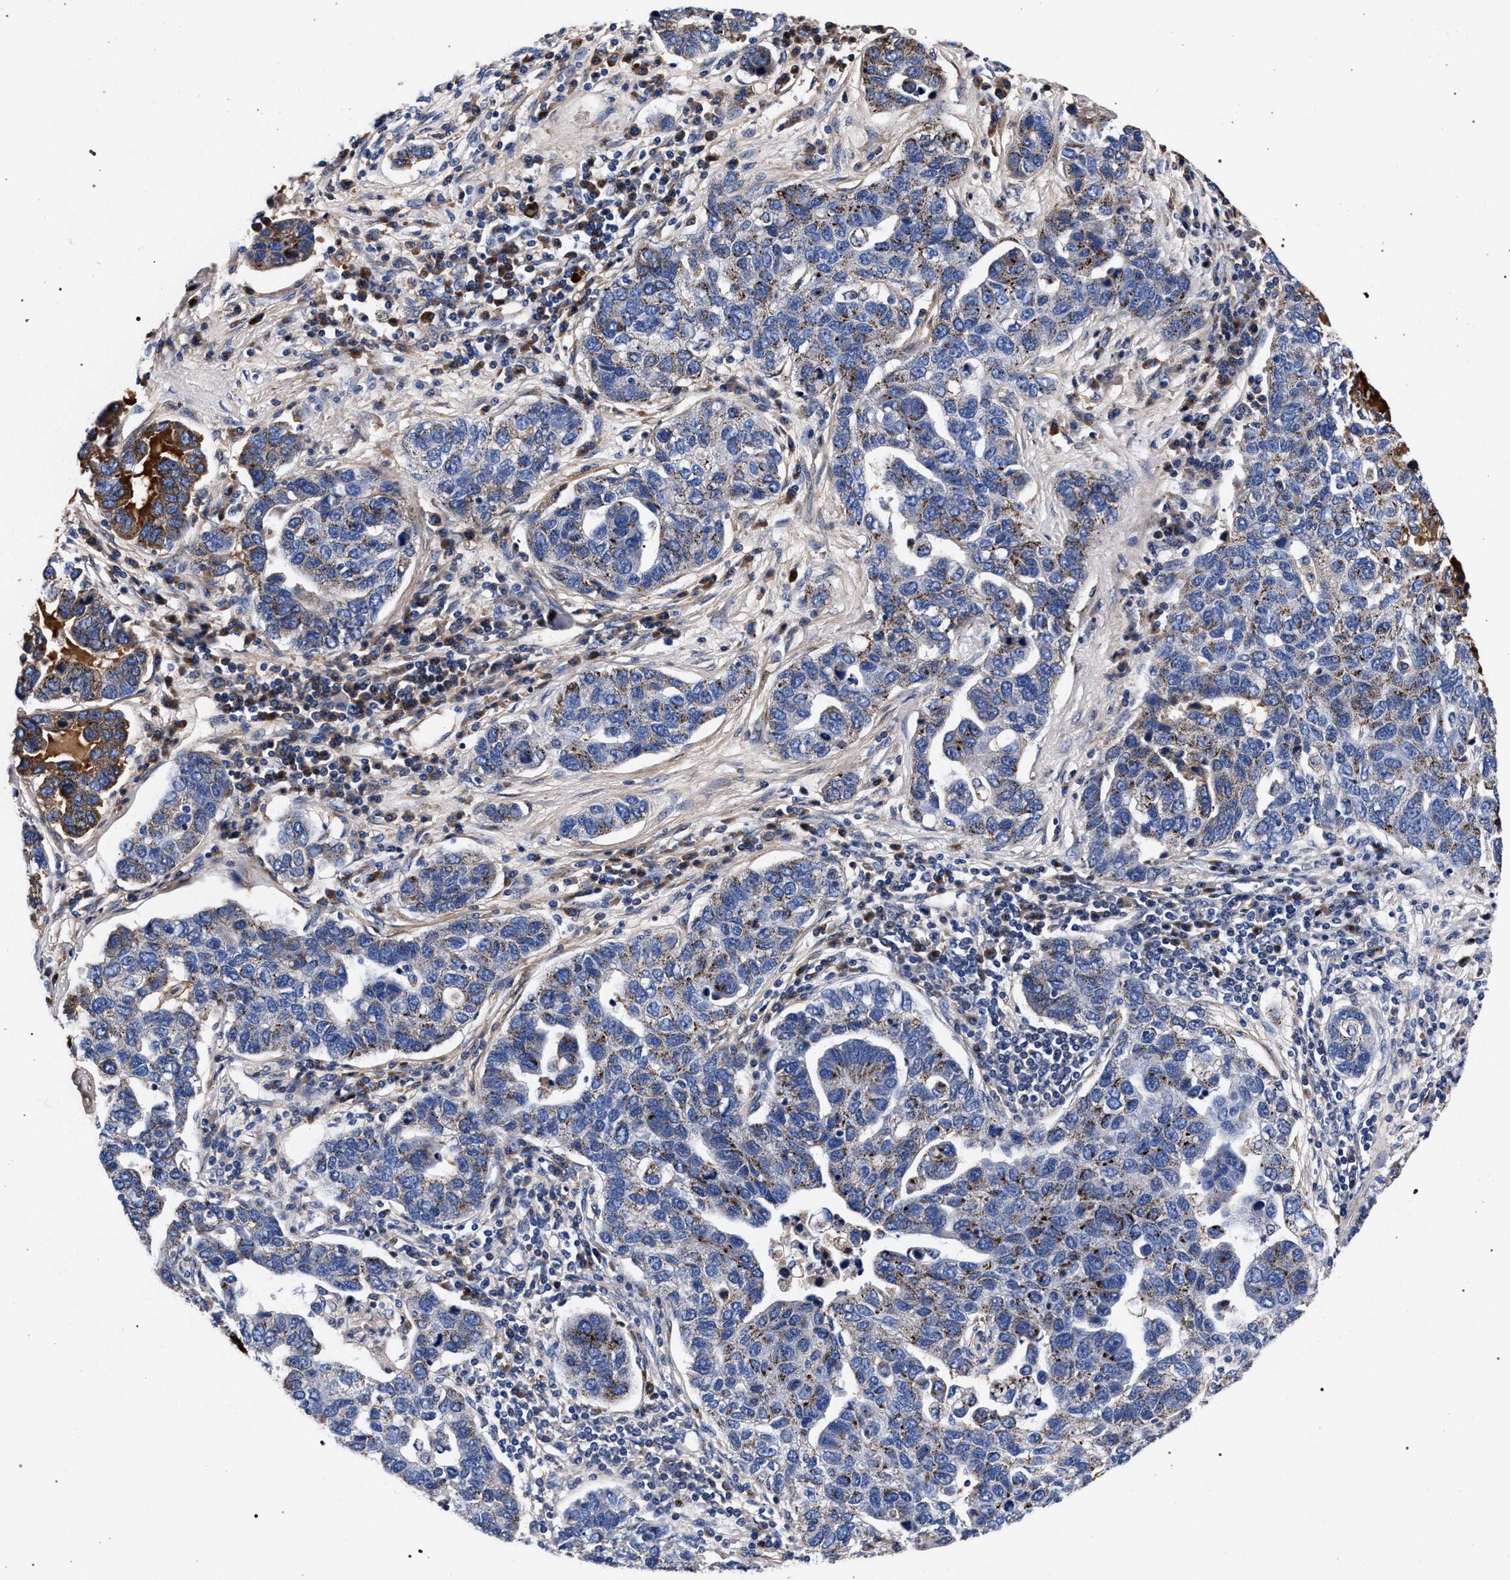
{"staining": {"intensity": "moderate", "quantity": "<25%", "location": "cytoplasmic/membranous"}, "tissue": "pancreatic cancer", "cell_type": "Tumor cells", "image_type": "cancer", "snomed": [{"axis": "morphology", "description": "Adenocarcinoma, NOS"}, {"axis": "topography", "description": "Pancreas"}], "caption": "Protein expression analysis of human pancreatic cancer (adenocarcinoma) reveals moderate cytoplasmic/membranous expression in about <25% of tumor cells.", "gene": "ACOX1", "patient": {"sex": "female", "age": 61}}